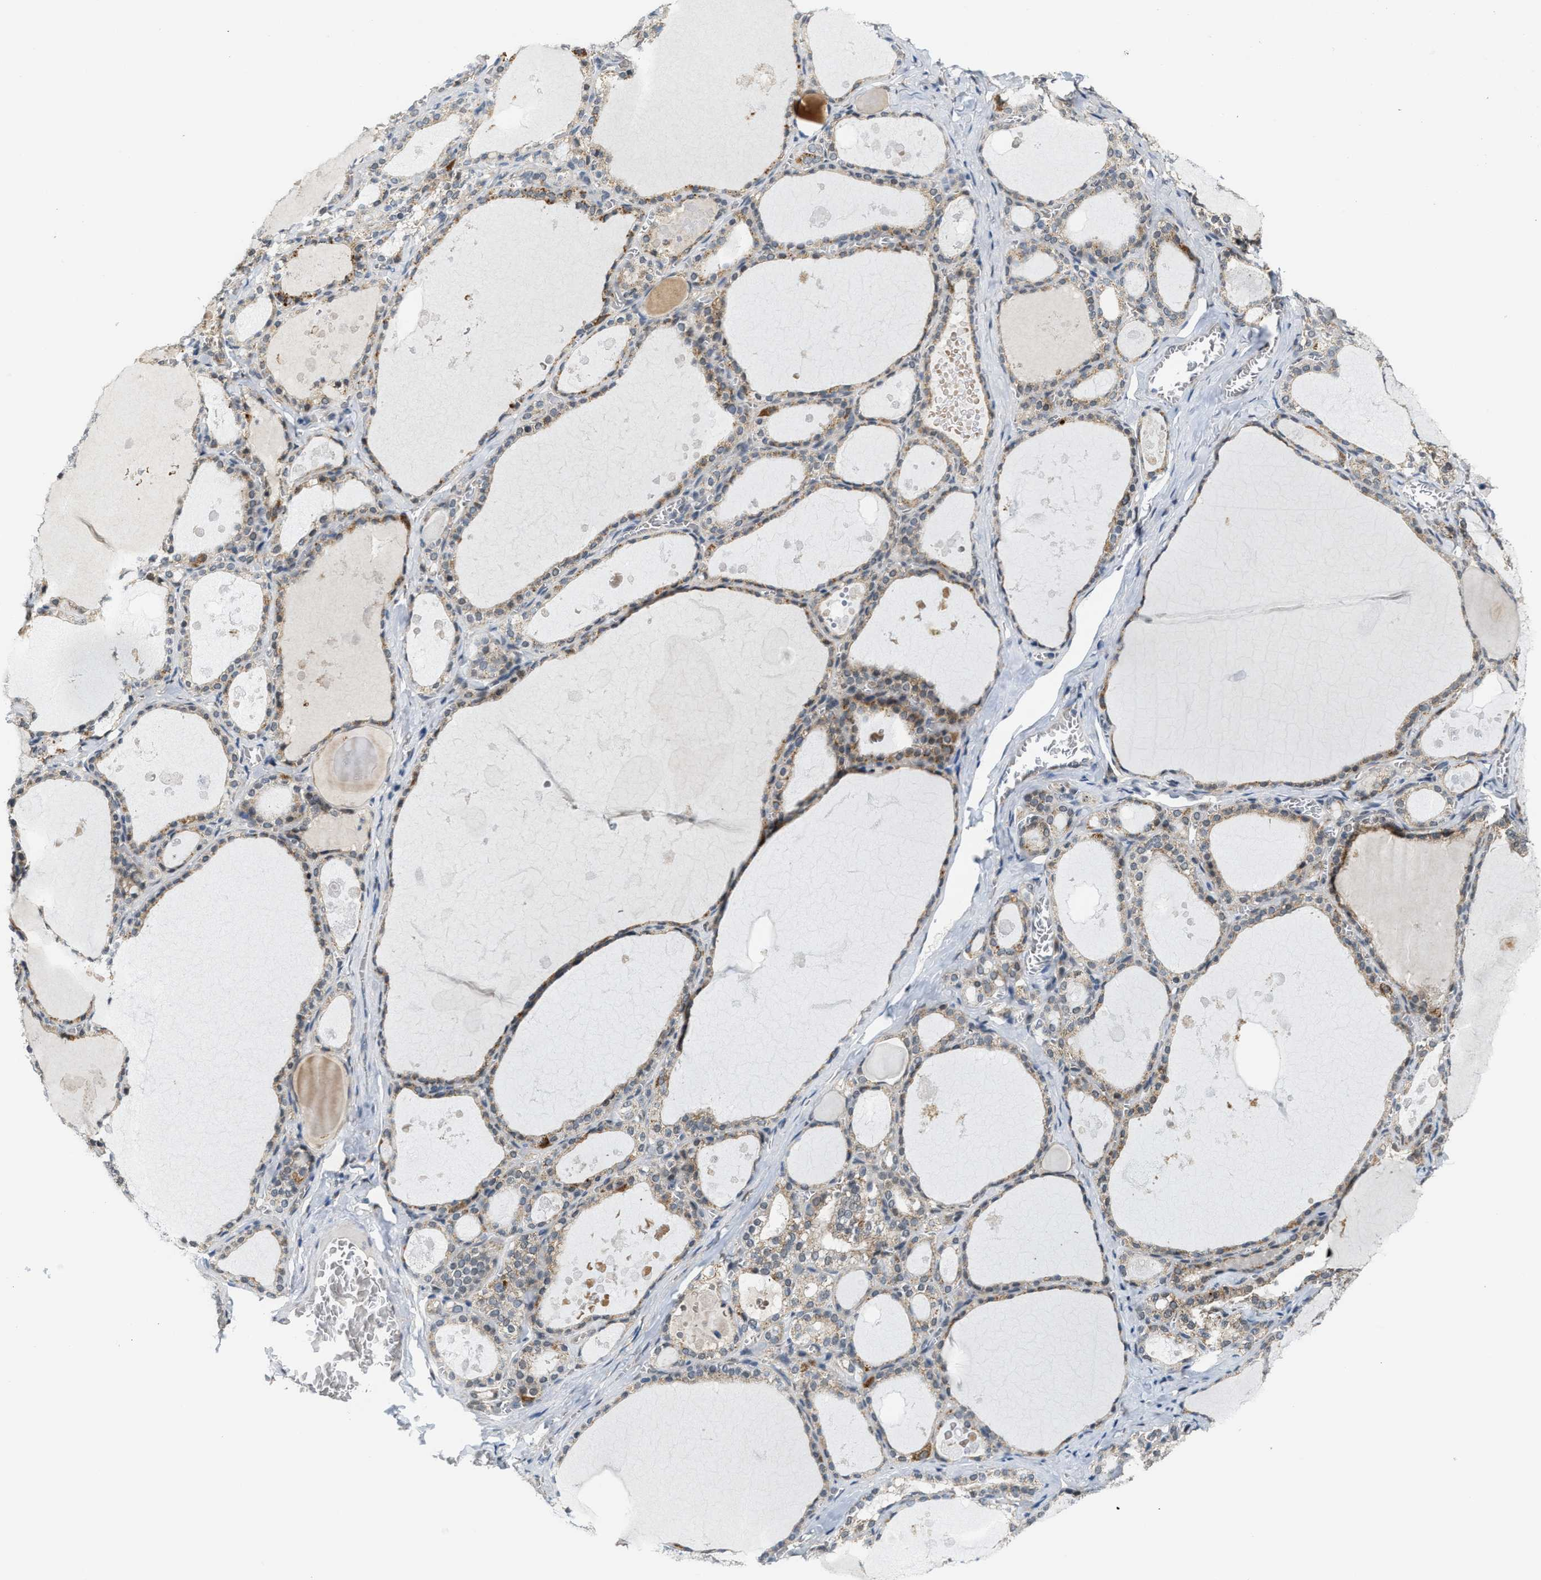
{"staining": {"intensity": "moderate", "quantity": ">75%", "location": "cytoplasmic/membranous"}, "tissue": "thyroid gland", "cell_type": "Glandular cells", "image_type": "normal", "snomed": [{"axis": "morphology", "description": "Normal tissue, NOS"}, {"axis": "topography", "description": "Thyroid gland"}], "caption": "Approximately >75% of glandular cells in normal thyroid gland display moderate cytoplasmic/membranous protein expression as visualized by brown immunohistochemical staining.", "gene": "KIF24", "patient": {"sex": "male", "age": 56}}